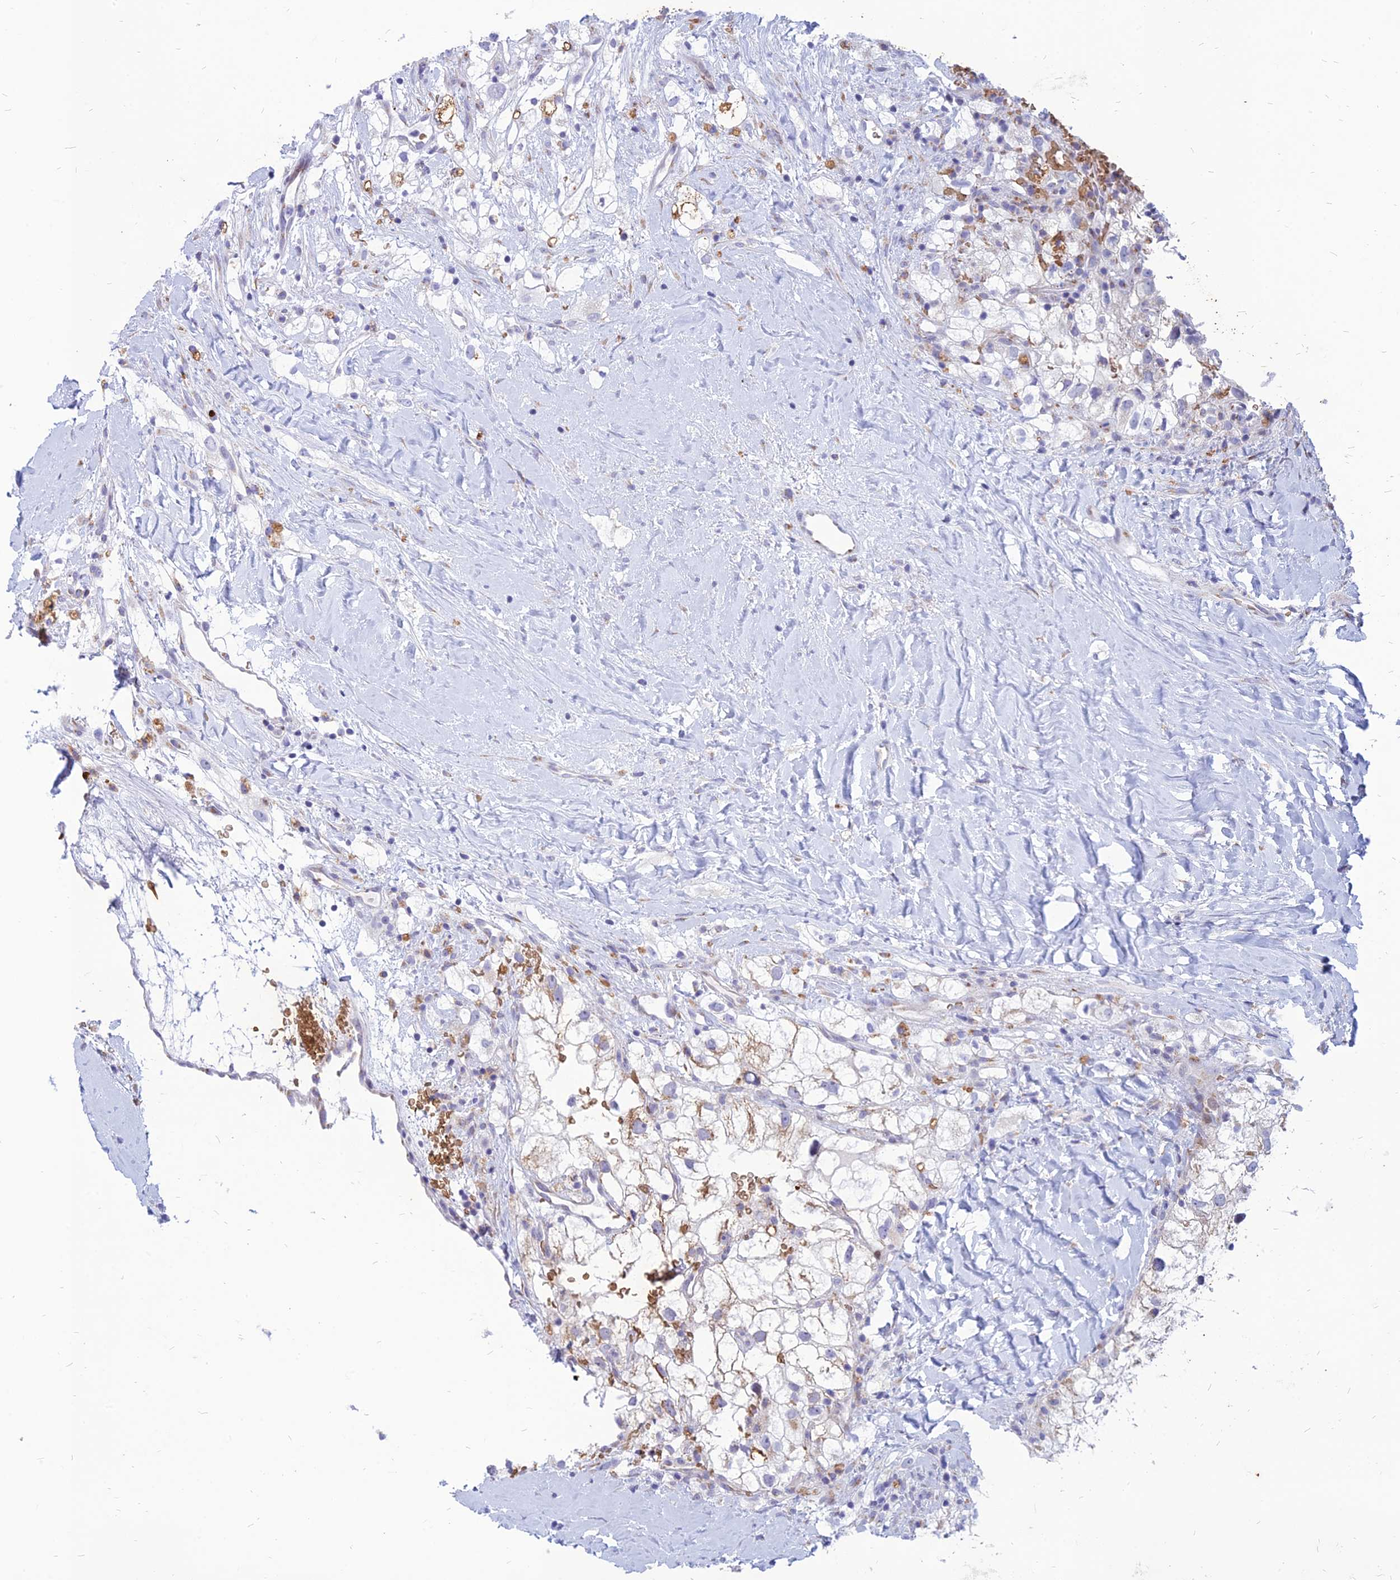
{"staining": {"intensity": "negative", "quantity": "none", "location": "none"}, "tissue": "renal cancer", "cell_type": "Tumor cells", "image_type": "cancer", "snomed": [{"axis": "morphology", "description": "Adenocarcinoma, NOS"}, {"axis": "topography", "description": "Kidney"}], "caption": "This is an immunohistochemistry (IHC) micrograph of human renal cancer. There is no staining in tumor cells.", "gene": "HHAT", "patient": {"sex": "male", "age": 59}}